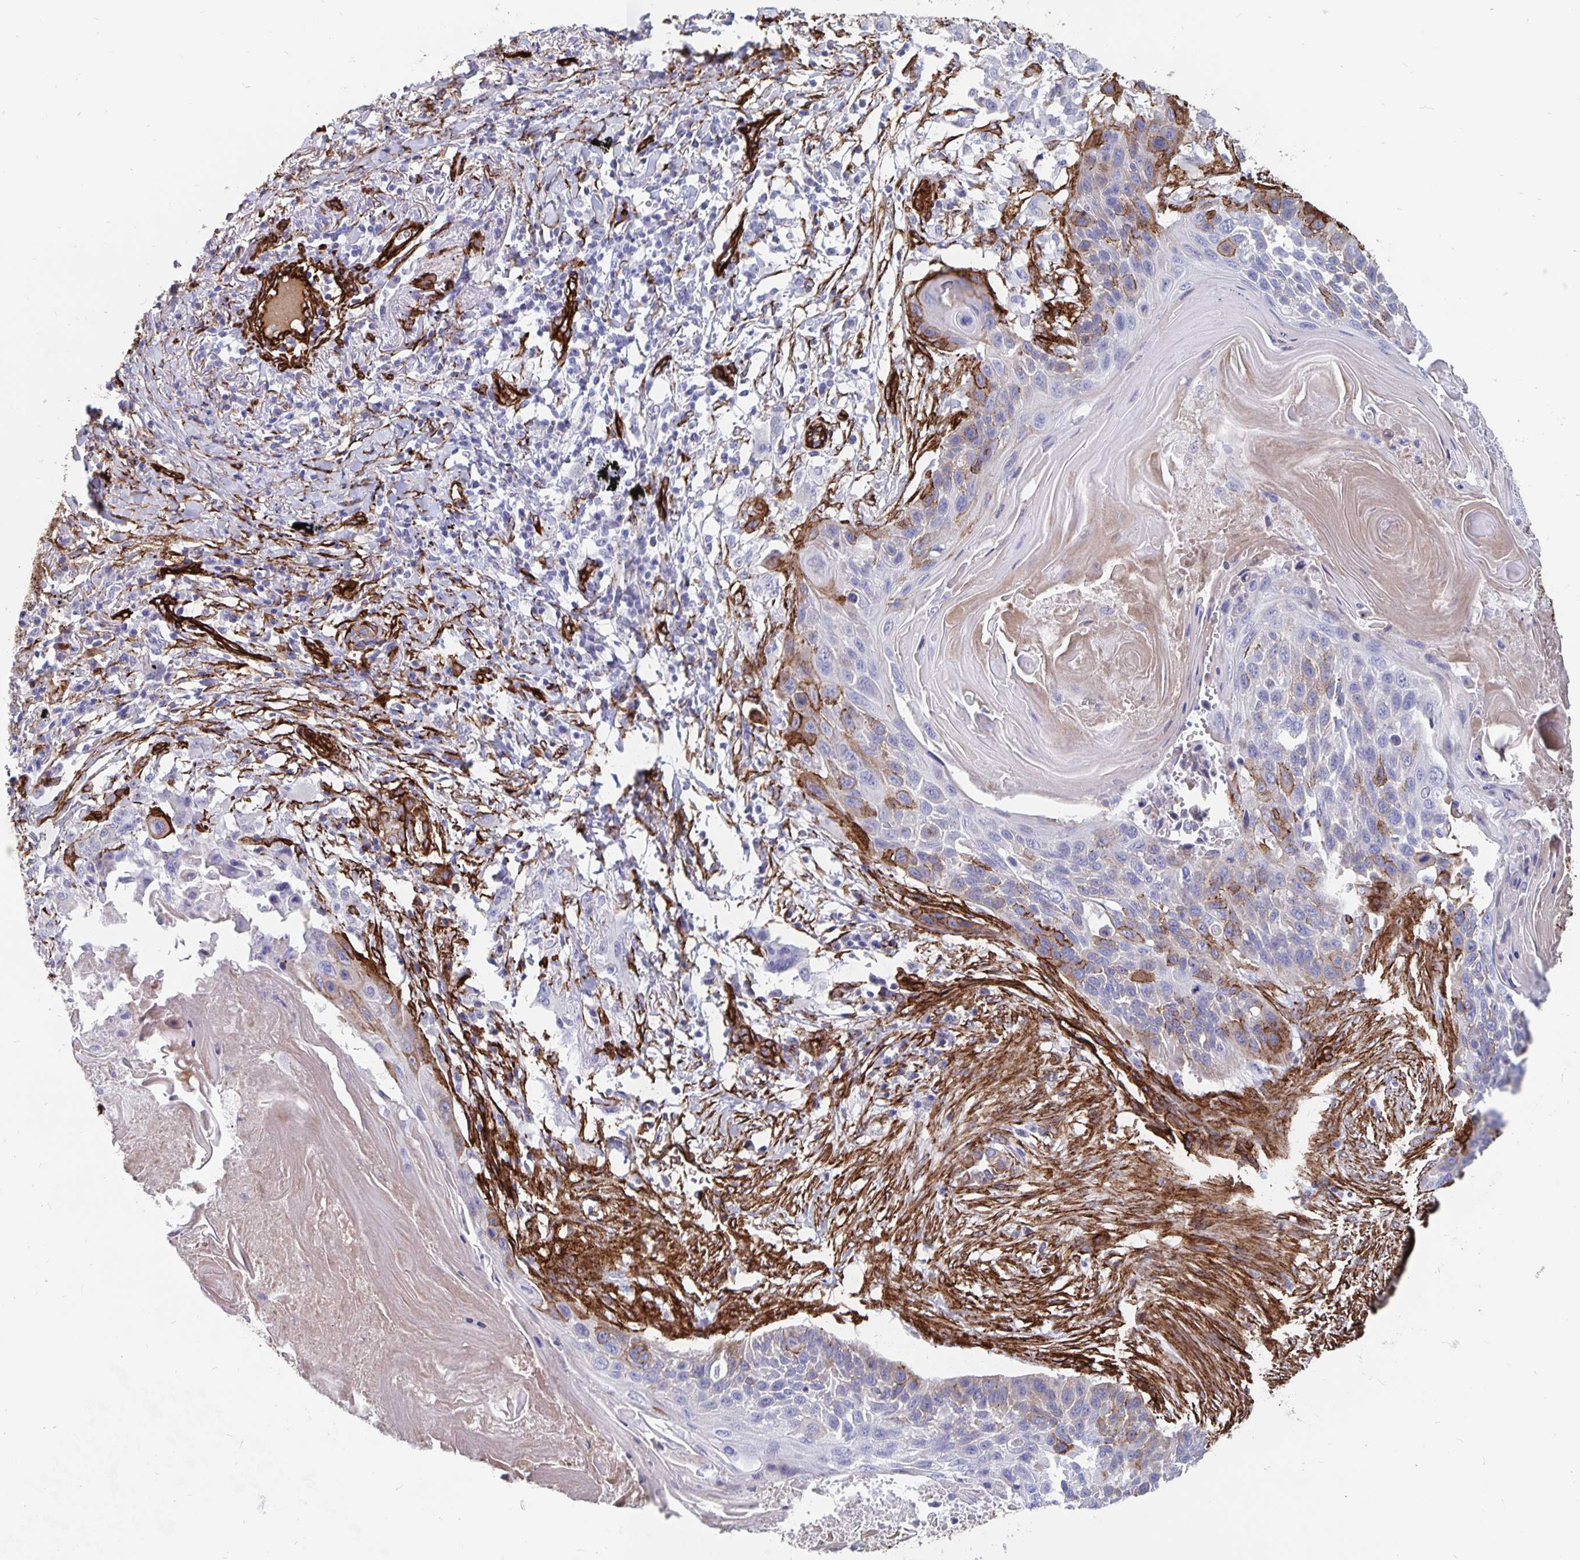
{"staining": {"intensity": "strong", "quantity": "<25%", "location": "cytoplasmic/membranous"}, "tissue": "lung cancer", "cell_type": "Tumor cells", "image_type": "cancer", "snomed": [{"axis": "morphology", "description": "Squamous cell carcinoma, NOS"}, {"axis": "topography", "description": "Lung"}], "caption": "The histopathology image shows a brown stain indicating the presence of a protein in the cytoplasmic/membranous of tumor cells in lung cancer.", "gene": "DCHS2", "patient": {"sex": "male", "age": 78}}